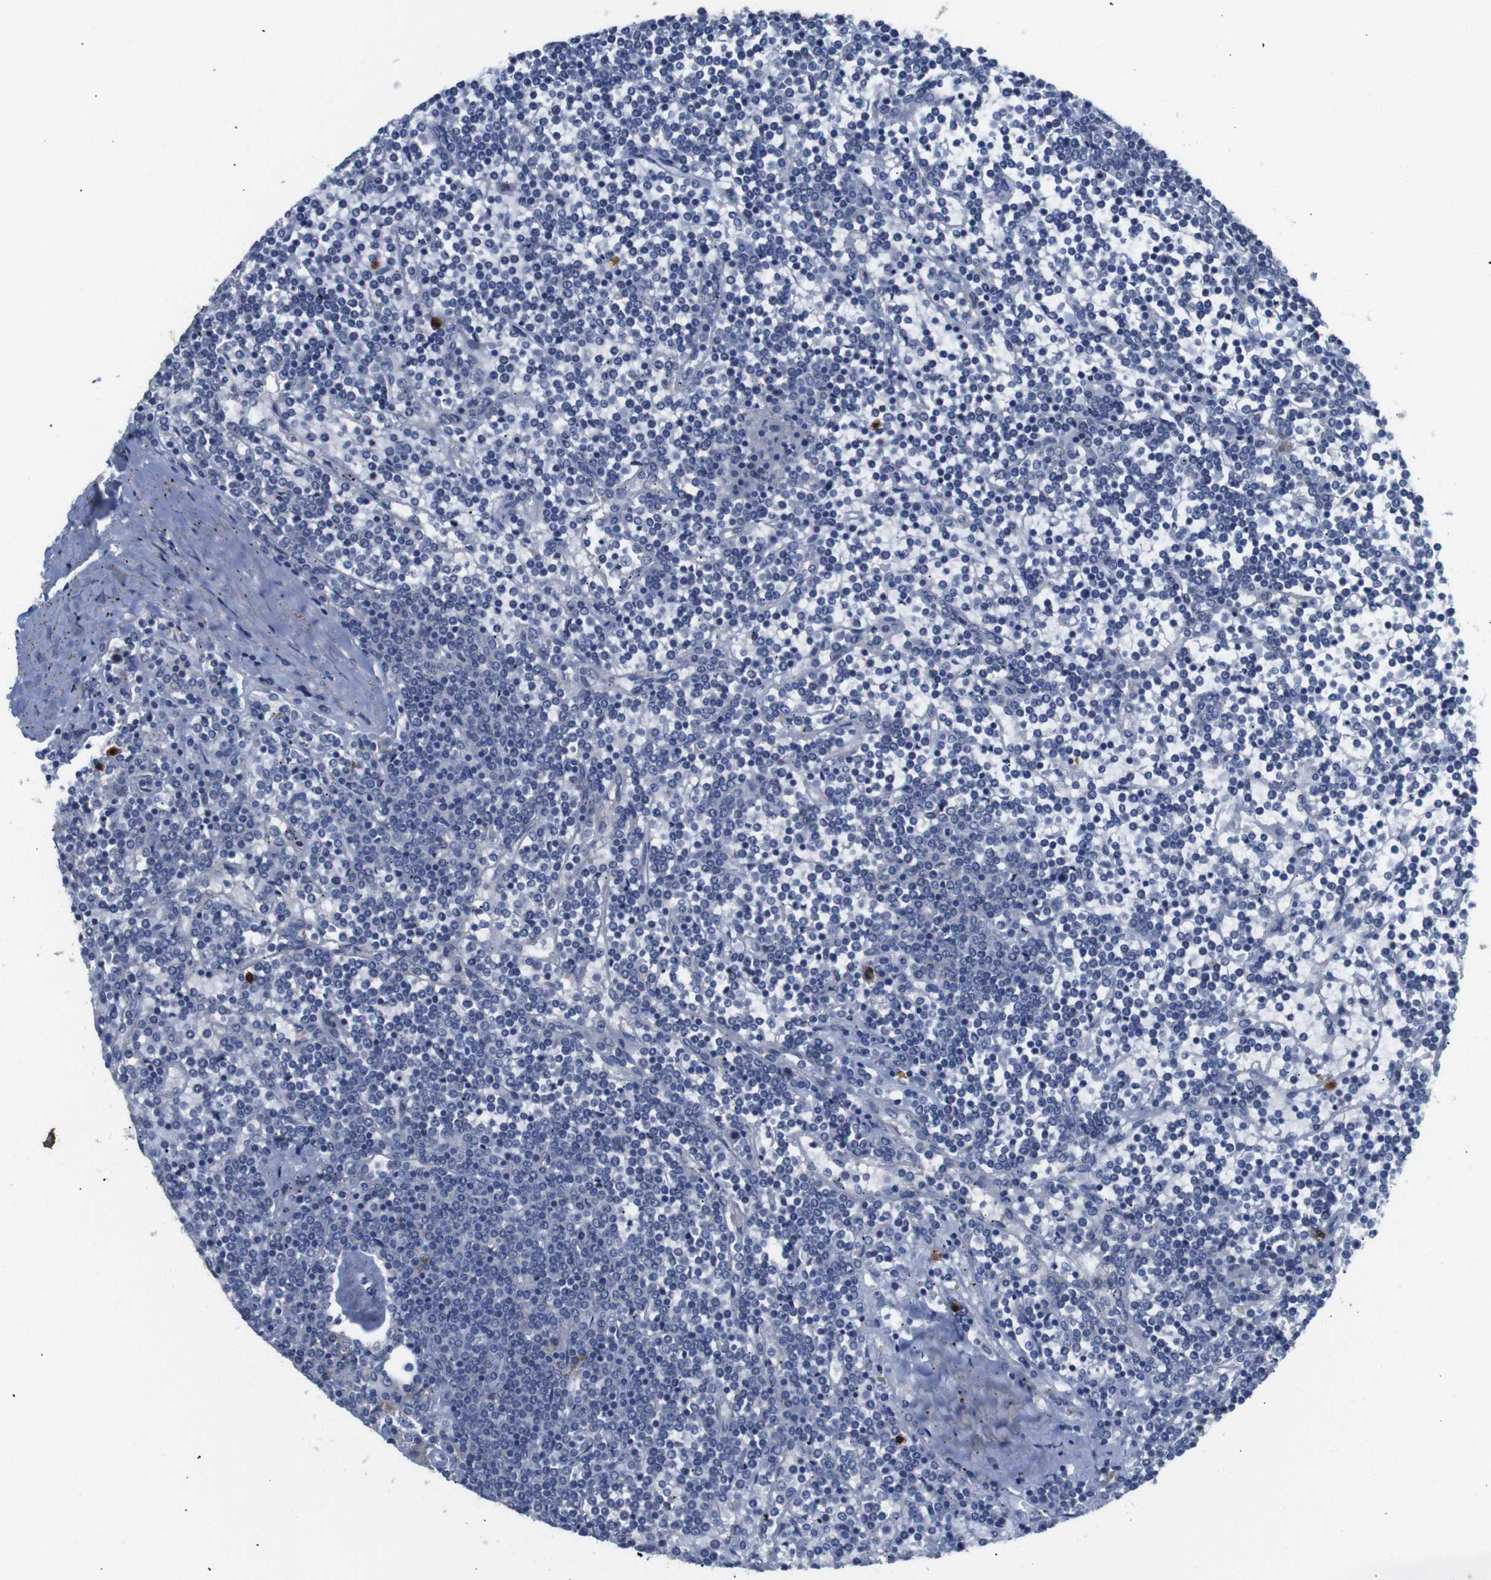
{"staining": {"intensity": "negative", "quantity": "none", "location": "none"}, "tissue": "lymphoma", "cell_type": "Tumor cells", "image_type": "cancer", "snomed": [{"axis": "morphology", "description": "Malignant lymphoma, non-Hodgkin's type, Low grade"}, {"axis": "topography", "description": "Spleen"}], "caption": "Immunohistochemistry (IHC) of malignant lymphoma, non-Hodgkin's type (low-grade) shows no expression in tumor cells. The staining is performed using DAB brown chromogen with nuclei counter-stained in using hematoxylin.", "gene": "ALOX15", "patient": {"sex": "female", "age": 19}}